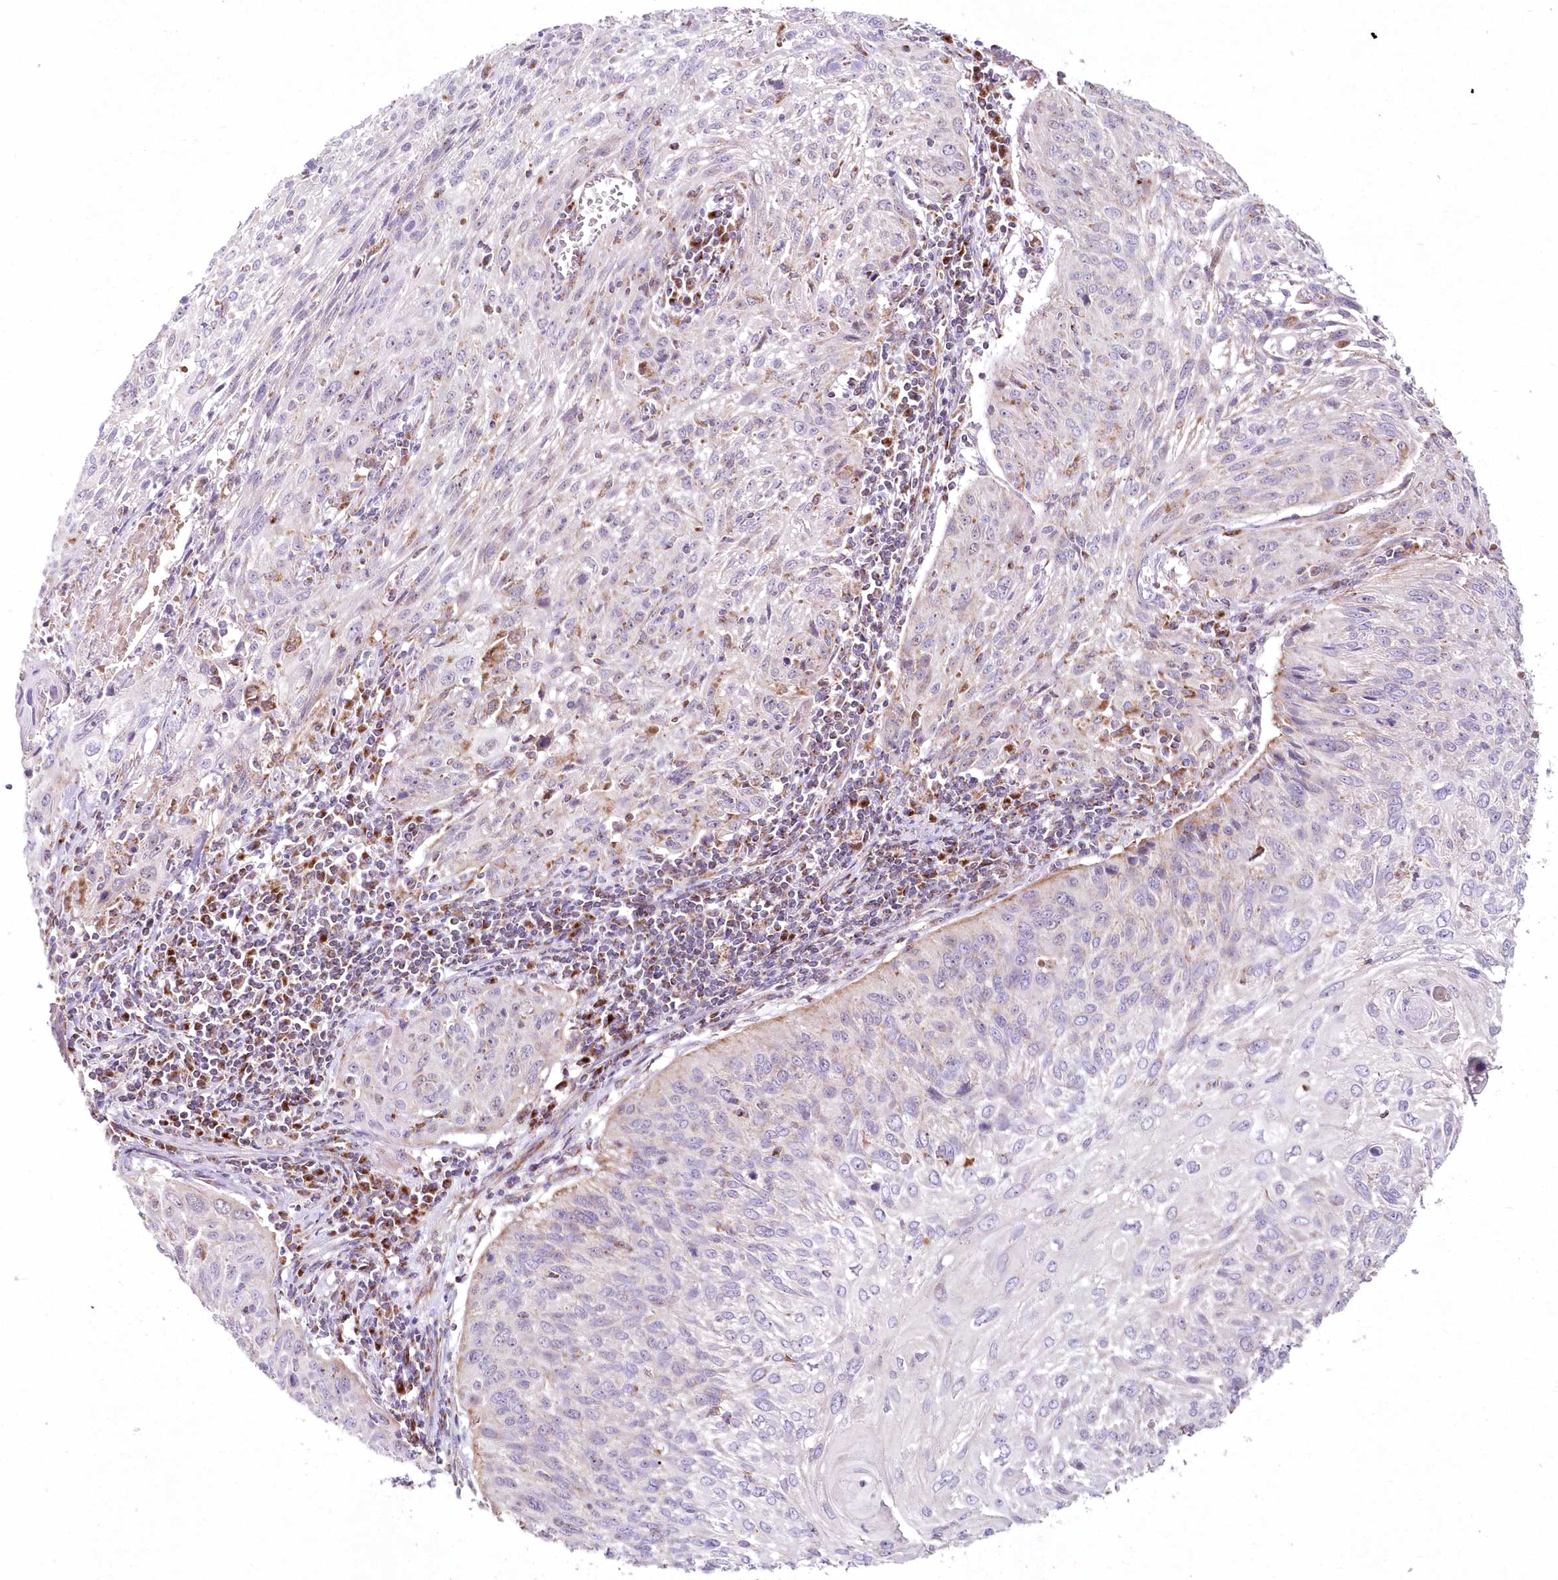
{"staining": {"intensity": "negative", "quantity": "none", "location": "none"}, "tissue": "cervical cancer", "cell_type": "Tumor cells", "image_type": "cancer", "snomed": [{"axis": "morphology", "description": "Squamous cell carcinoma, NOS"}, {"axis": "topography", "description": "Cervix"}], "caption": "High magnification brightfield microscopy of cervical squamous cell carcinoma stained with DAB (brown) and counterstained with hematoxylin (blue): tumor cells show no significant staining.", "gene": "DNA2", "patient": {"sex": "female", "age": 51}}